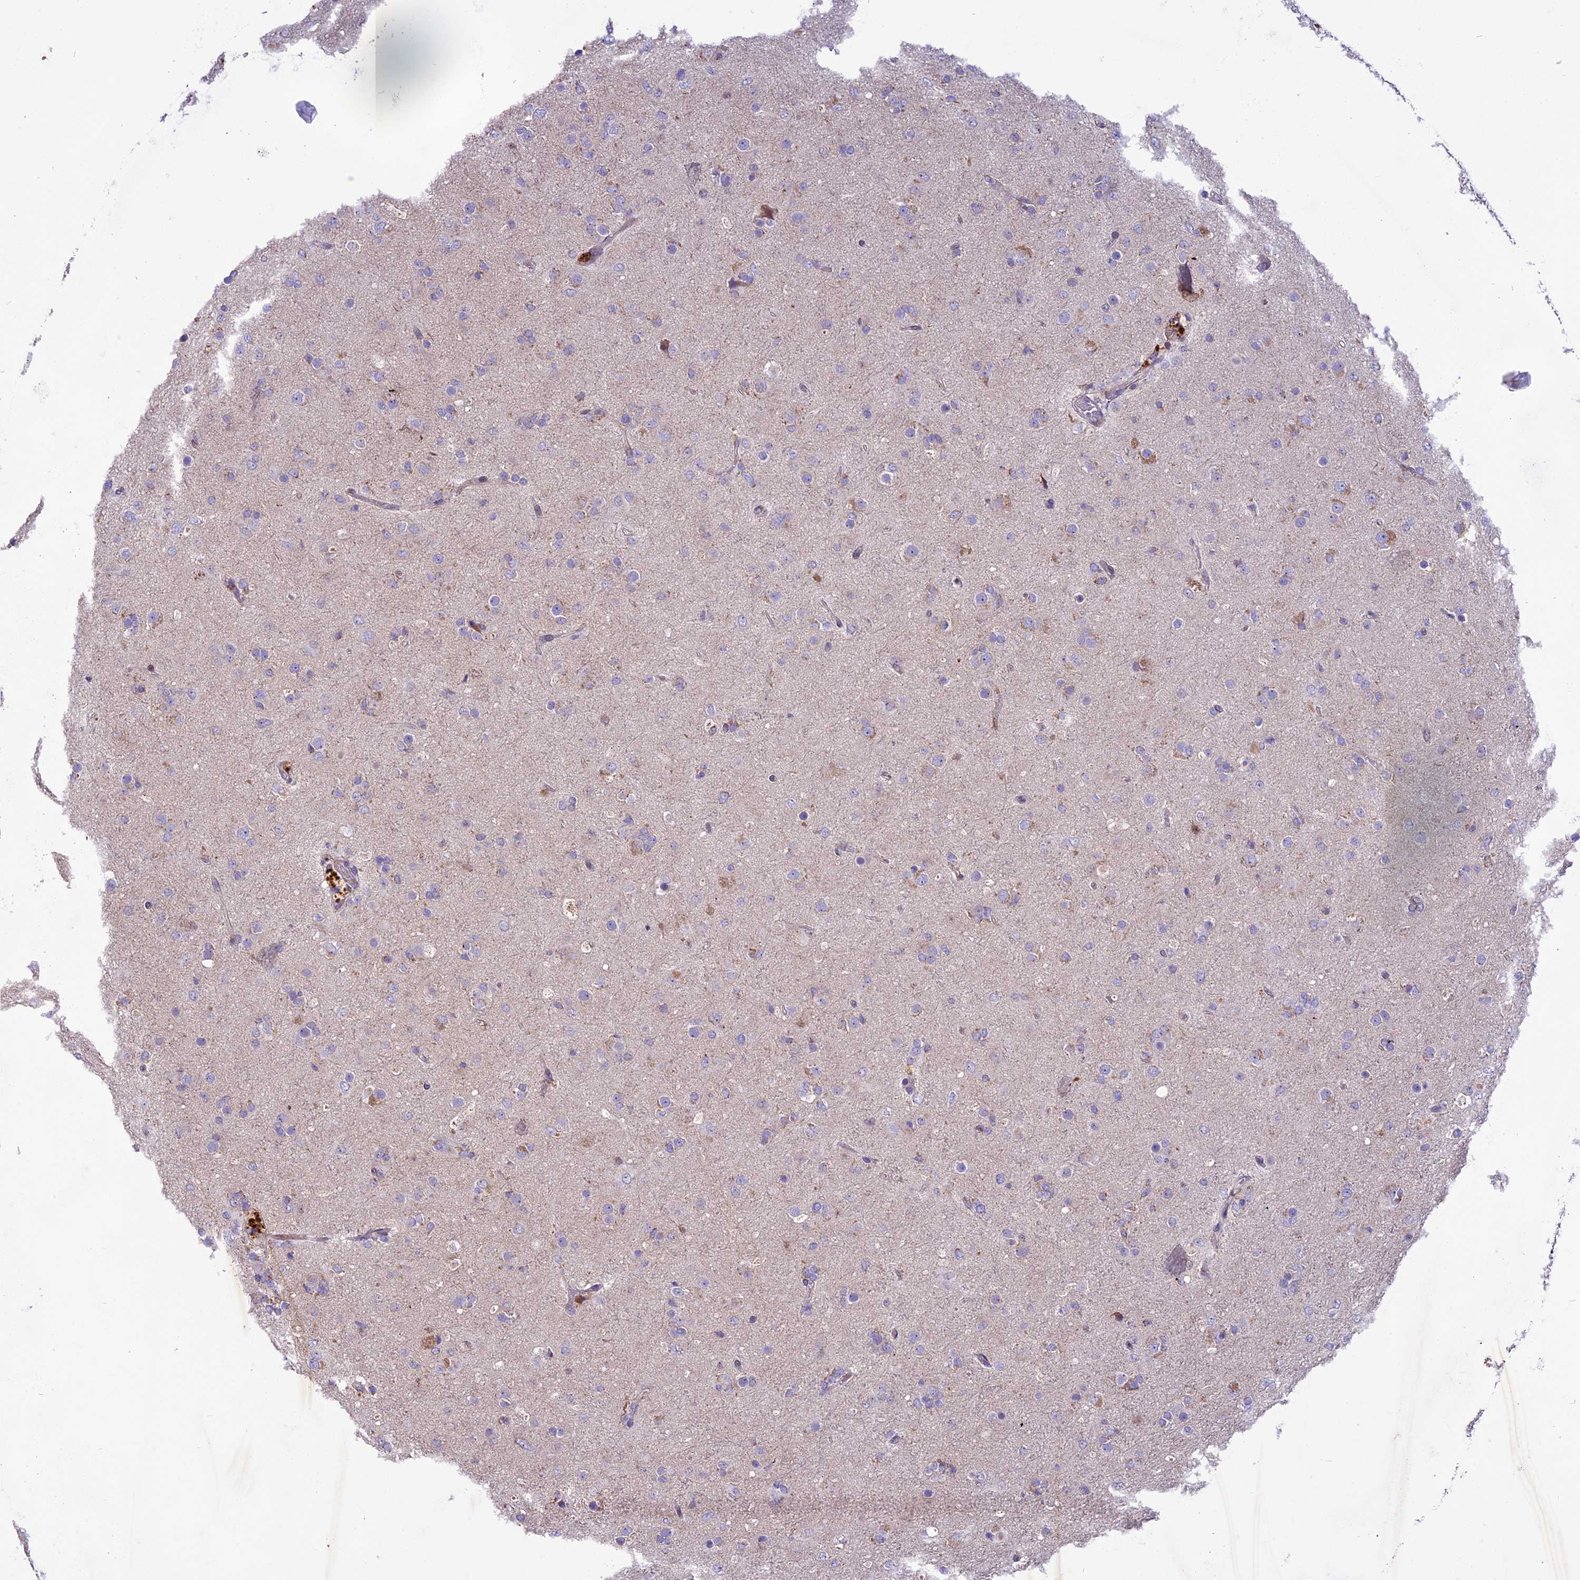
{"staining": {"intensity": "negative", "quantity": "none", "location": "none"}, "tissue": "glioma", "cell_type": "Tumor cells", "image_type": "cancer", "snomed": [{"axis": "morphology", "description": "Glioma, malignant, Low grade"}, {"axis": "topography", "description": "Brain"}], "caption": "Histopathology image shows no protein expression in tumor cells of low-grade glioma (malignant) tissue.", "gene": "MIEF2", "patient": {"sex": "male", "age": 65}}